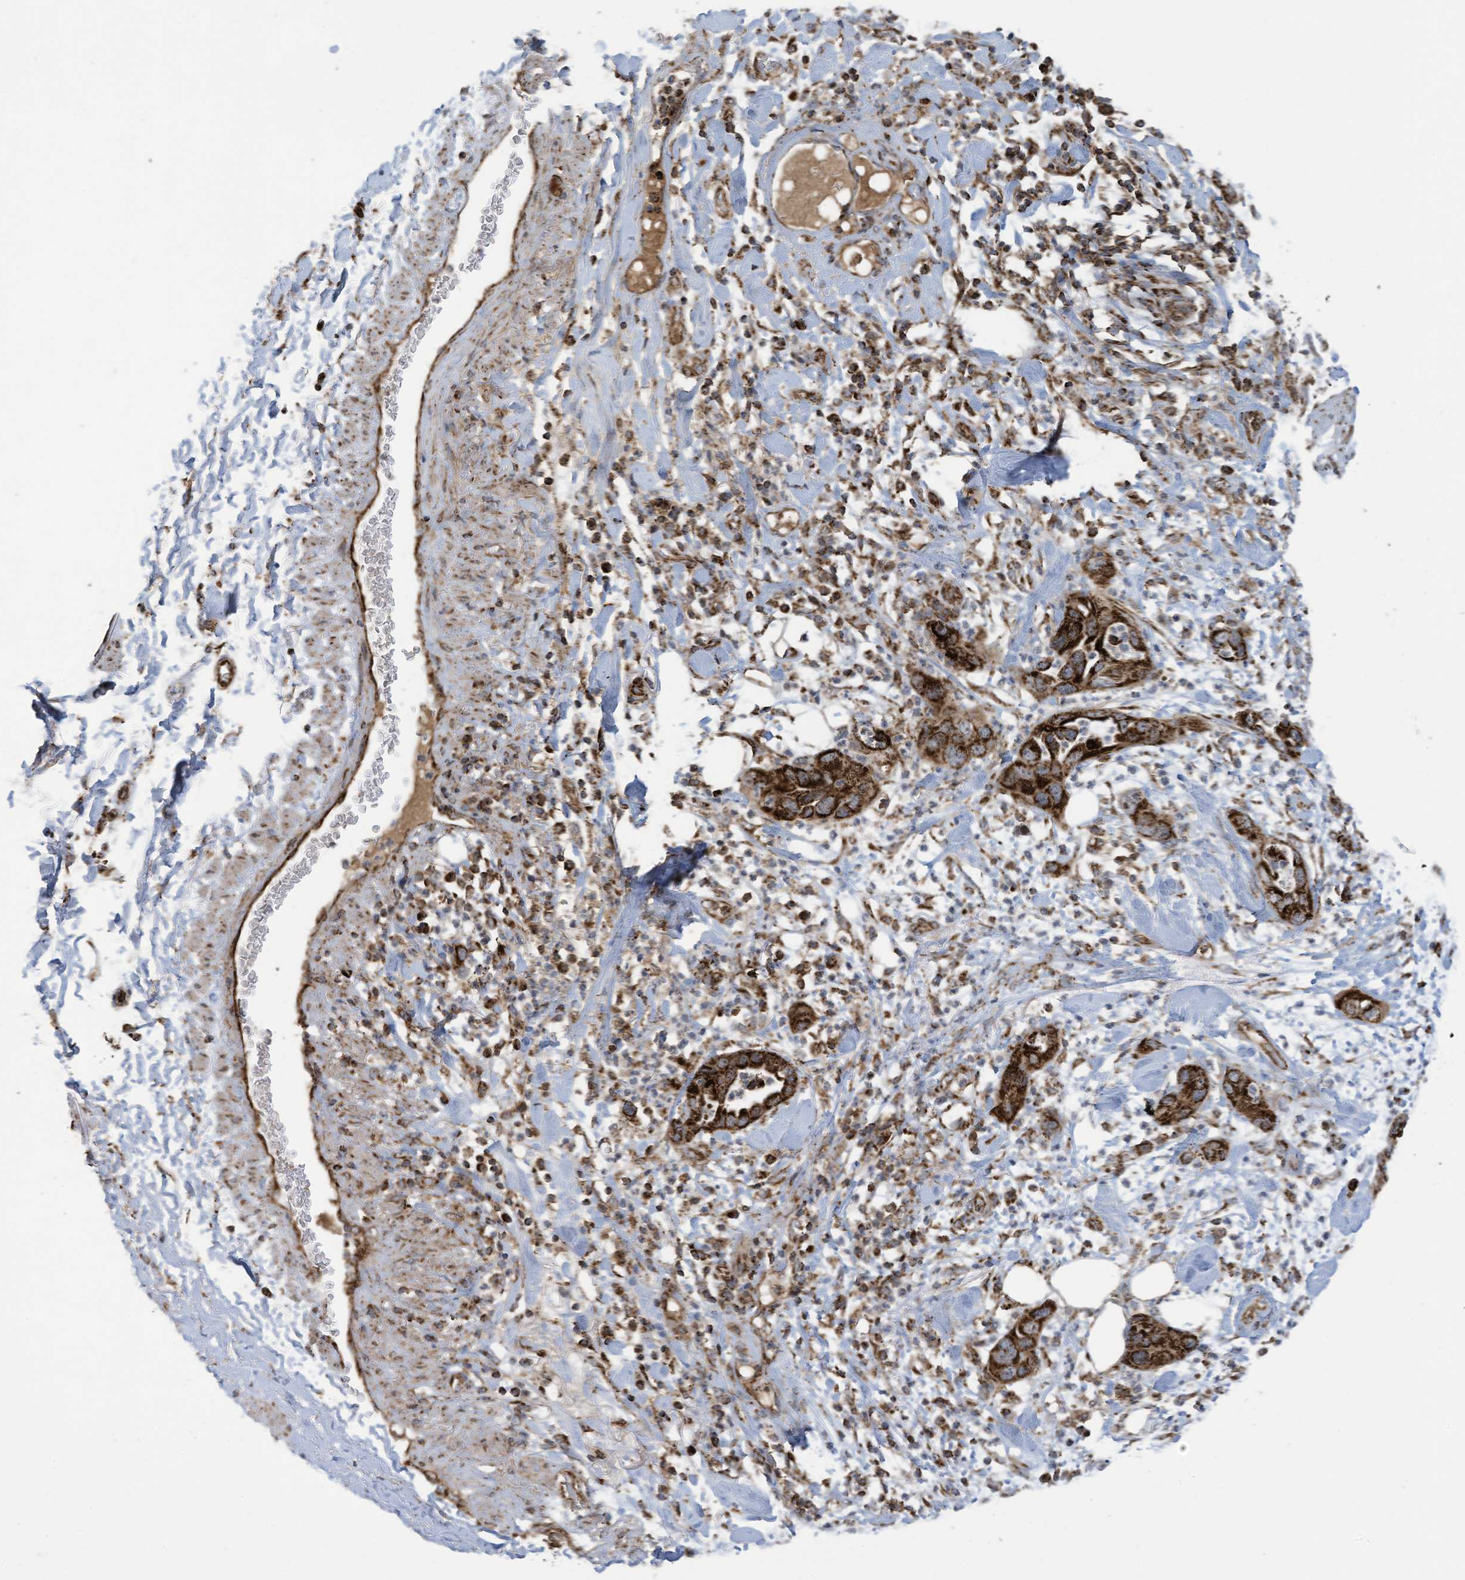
{"staining": {"intensity": "strong", "quantity": ">75%", "location": "cytoplasmic/membranous"}, "tissue": "pancreatic cancer", "cell_type": "Tumor cells", "image_type": "cancer", "snomed": [{"axis": "morphology", "description": "Adenocarcinoma, NOS"}, {"axis": "topography", "description": "Pancreas"}], "caption": "A micrograph of human pancreatic cancer (adenocarcinoma) stained for a protein demonstrates strong cytoplasmic/membranous brown staining in tumor cells.", "gene": "COX10", "patient": {"sex": "female", "age": 71}}